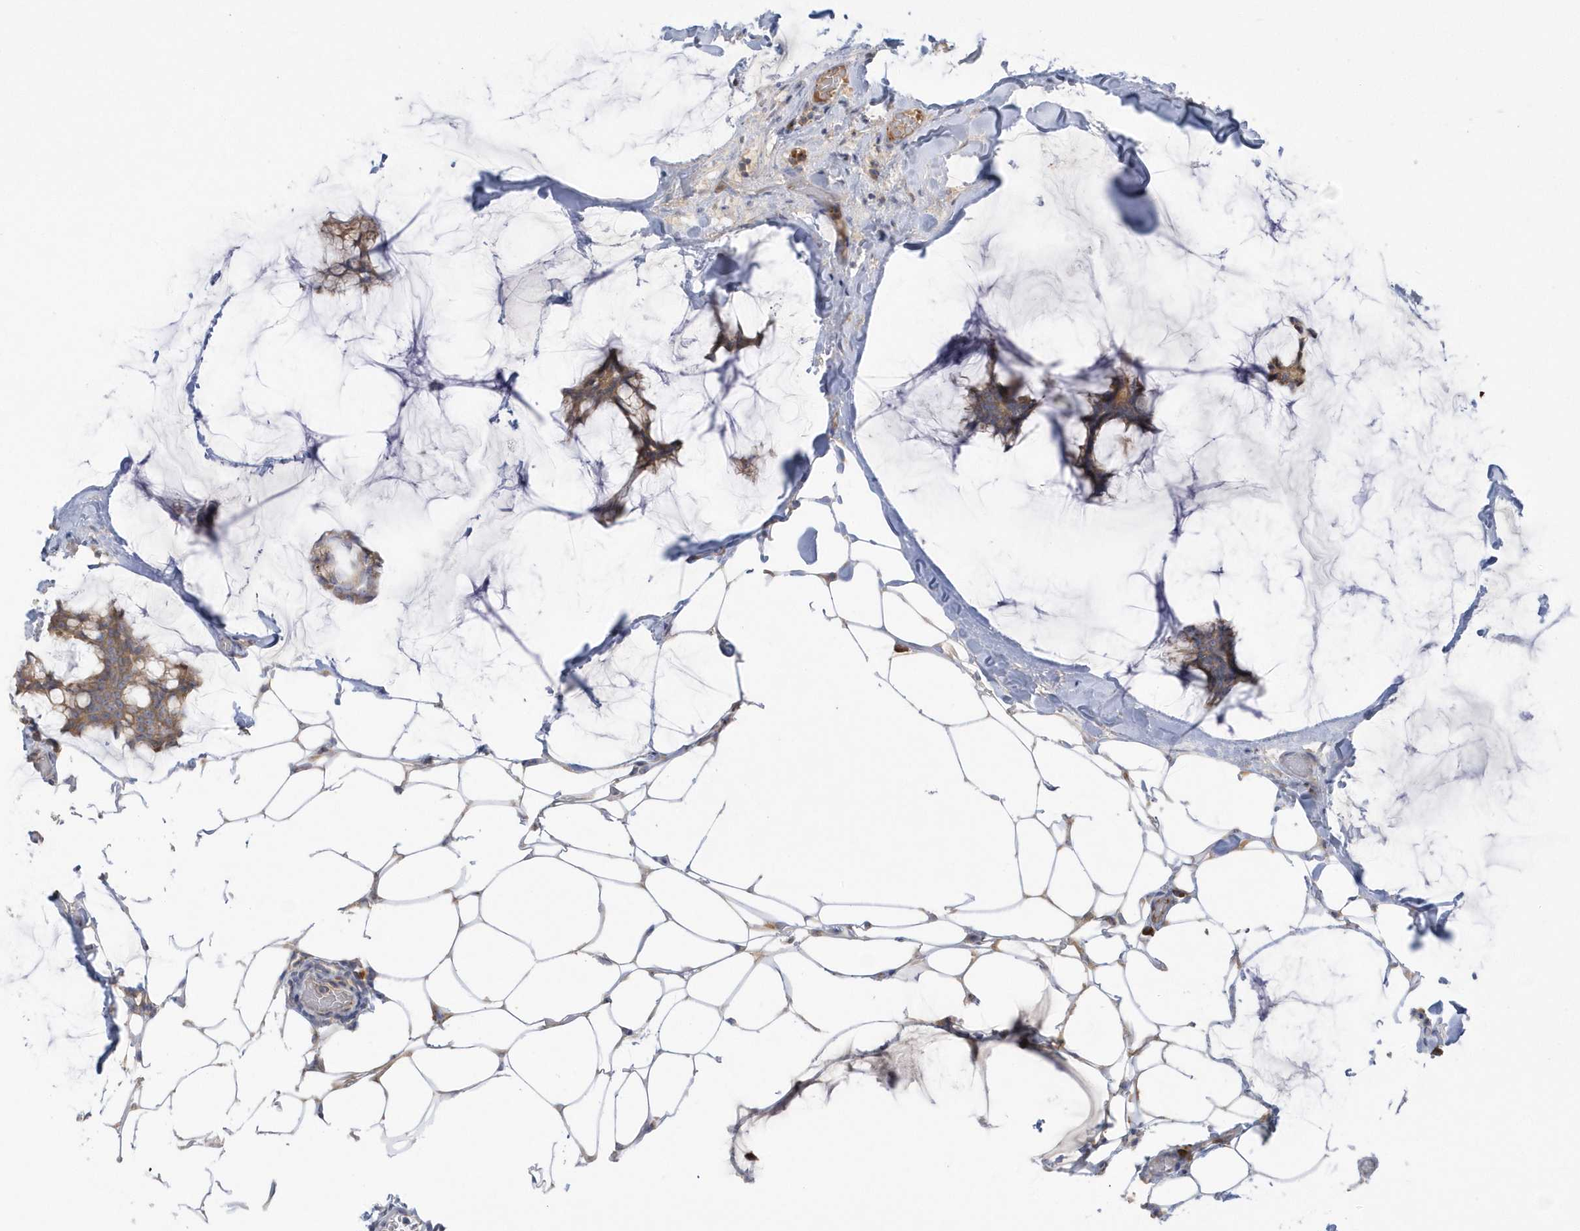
{"staining": {"intensity": "moderate", "quantity": ">75%", "location": "cytoplasmic/membranous"}, "tissue": "breast cancer", "cell_type": "Tumor cells", "image_type": "cancer", "snomed": [{"axis": "morphology", "description": "Duct carcinoma"}, {"axis": "topography", "description": "Breast"}], "caption": "Tumor cells demonstrate medium levels of moderate cytoplasmic/membranous expression in approximately >75% of cells in invasive ductal carcinoma (breast).", "gene": "SEMA3D", "patient": {"sex": "female", "age": 93}}